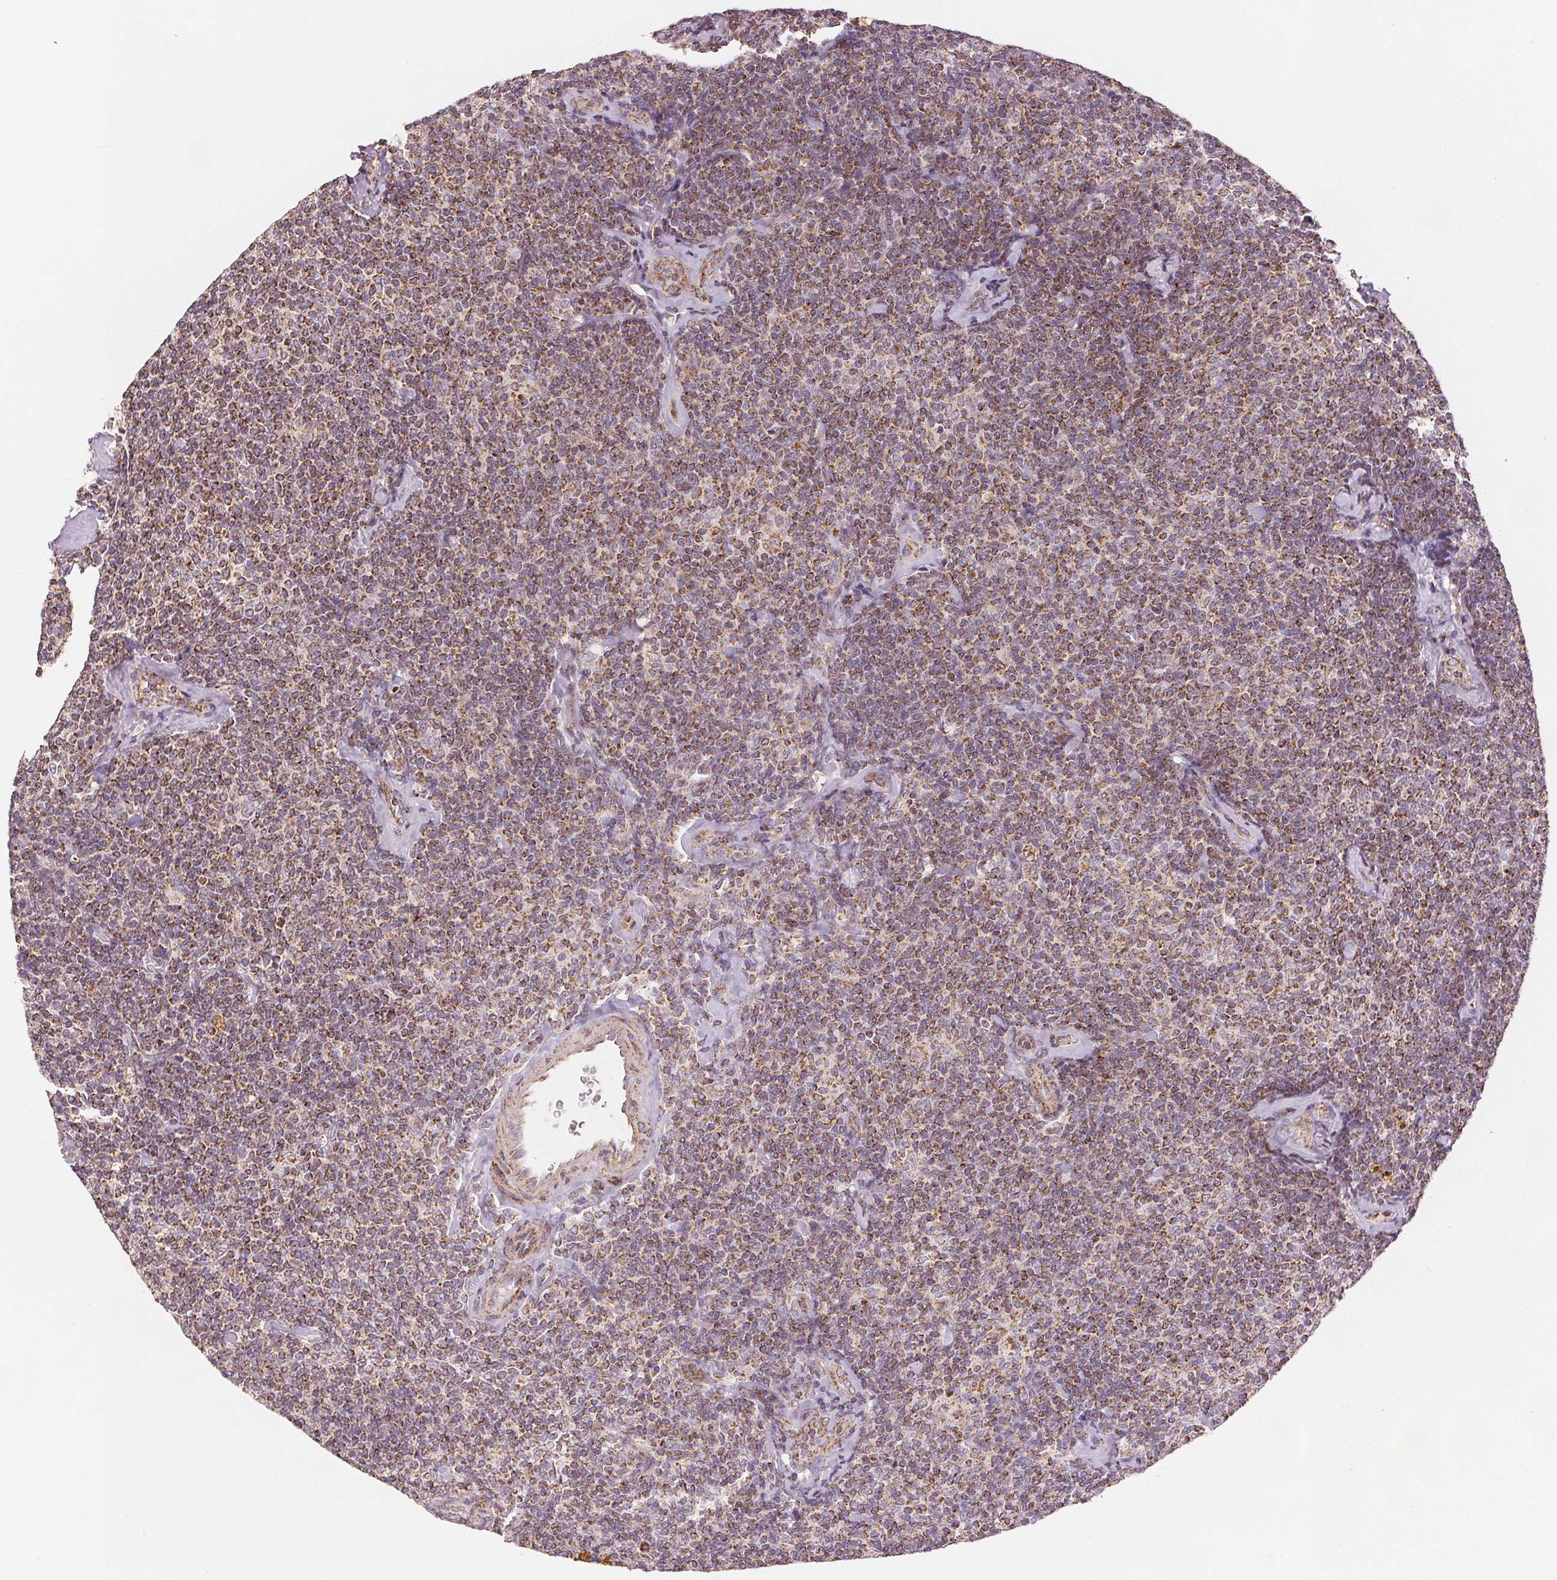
{"staining": {"intensity": "strong", "quantity": ">75%", "location": "cytoplasmic/membranous"}, "tissue": "lymphoma", "cell_type": "Tumor cells", "image_type": "cancer", "snomed": [{"axis": "morphology", "description": "Malignant lymphoma, non-Hodgkin's type, Low grade"}, {"axis": "topography", "description": "Lymph node"}], "caption": "This micrograph exhibits immunohistochemistry (IHC) staining of lymphoma, with high strong cytoplasmic/membranous staining in approximately >75% of tumor cells.", "gene": "SDHB", "patient": {"sex": "female", "age": 56}}